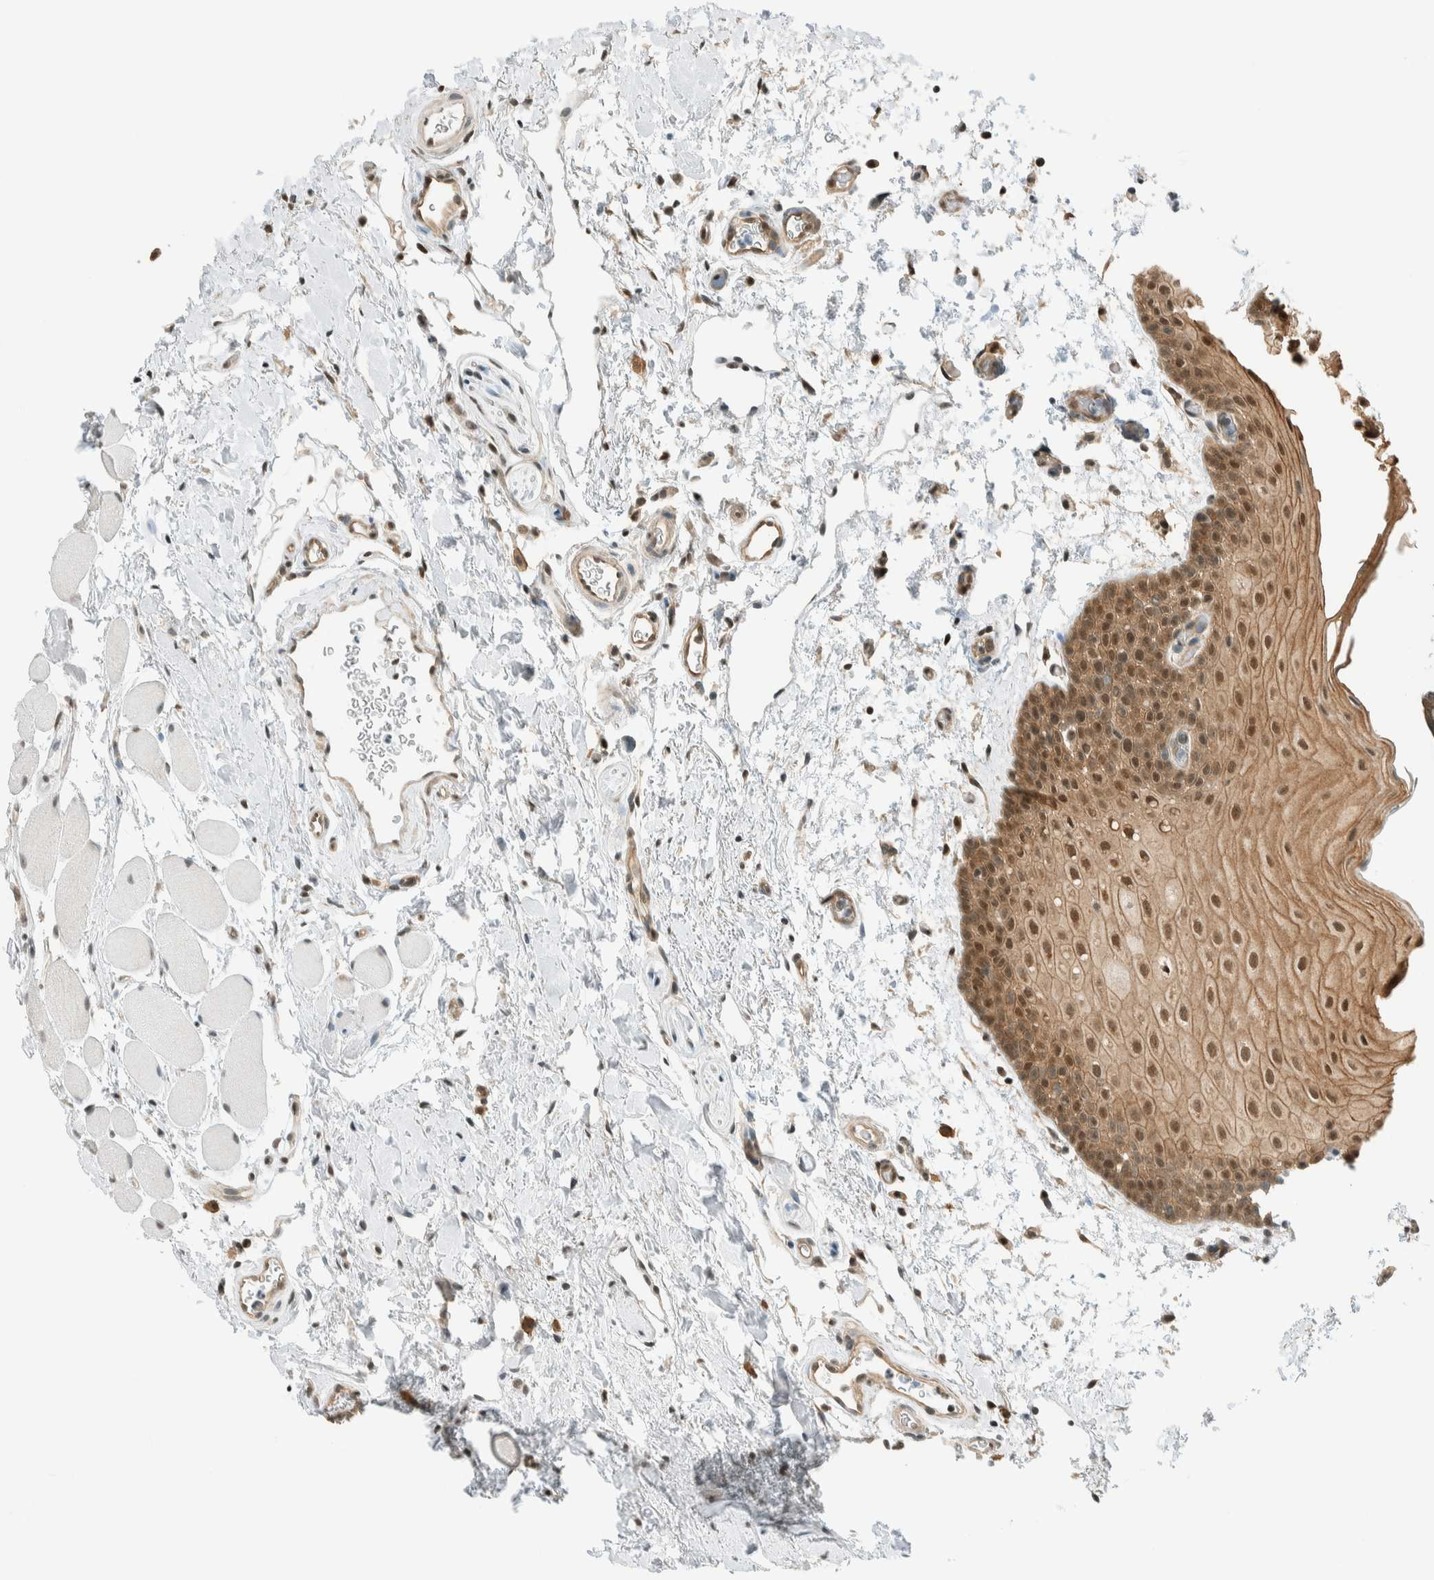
{"staining": {"intensity": "moderate", "quantity": ">75%", "location": "cytoplasmic/membranous,nuclear"}, "tissue": "oral mucosa", "cell_type": "Squamous epithelial cells", "image_type": "normal", "snomed": [{"axis": "morphology", "description": "Normal tissue, NOS"}, {"axis": "topography", "description": "Oral tissue"}], "caption": "About >75% of squamous epithelial cells in unremarkable oral mucosa display moderate cytoplasmic/membranous,nuclear protein staining as visualized by brown immunohistochemical staining.", "gene": "NIBAN2", "patient": {"sex": "male", "age": 62}}